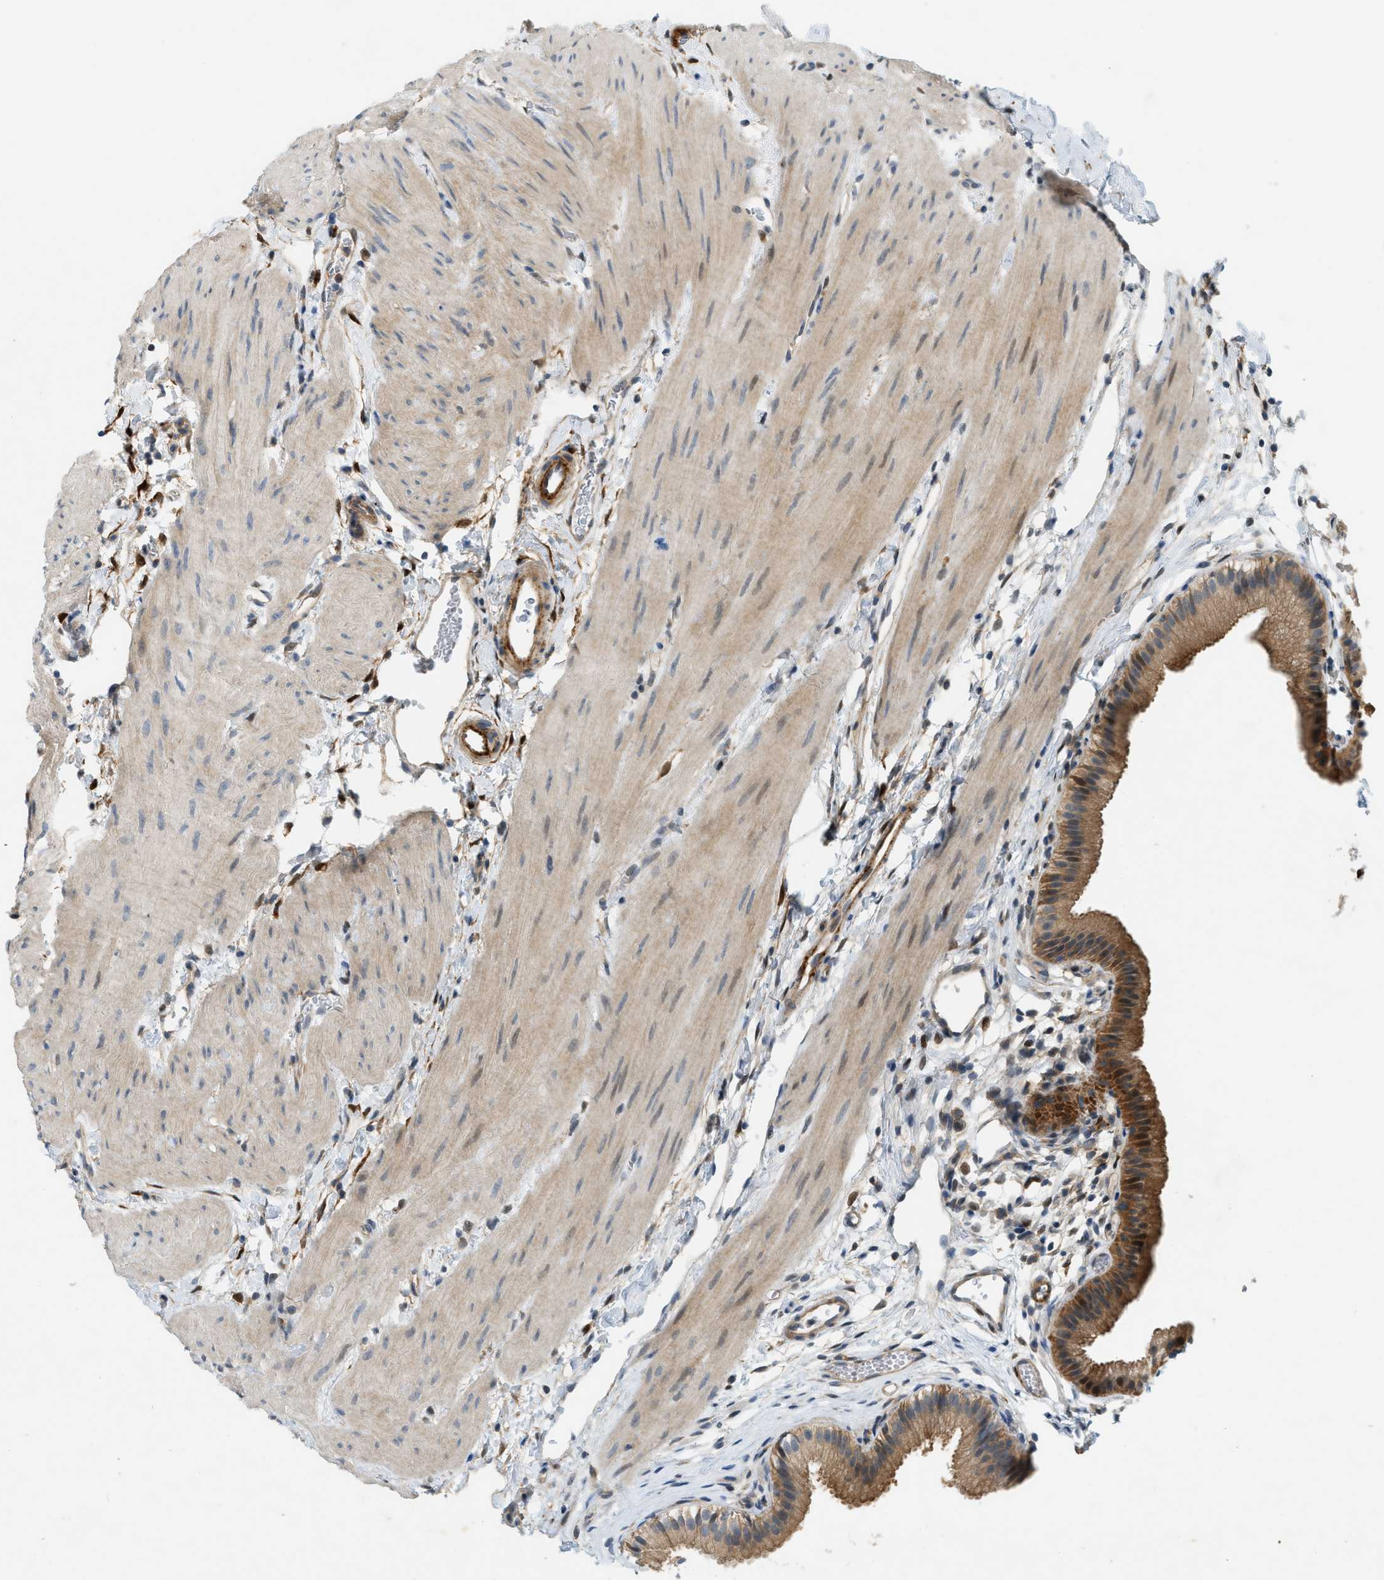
{"staining": {"intensity": "moderate", "quantity": ">75%", "location": "cytoplasmic/membranous,nuclear"}, "tissue": "gallbladder", "cell_type": "Glandular cells", "image_type": "normal", "snomed": [{"axis": "morphology", "description": "Normal tissue, NOS"}, {"axis": "topography", "description": "Gallbladder"}], "caption": "This is an image of immunohistochemistry staining of normal gallbladder, which shows moderate positivity in the cytoplasmic/membranous,nuclear of glandular cells.", "gene": "PDCL3", "patient": {"sex": "female", "age": 26}}